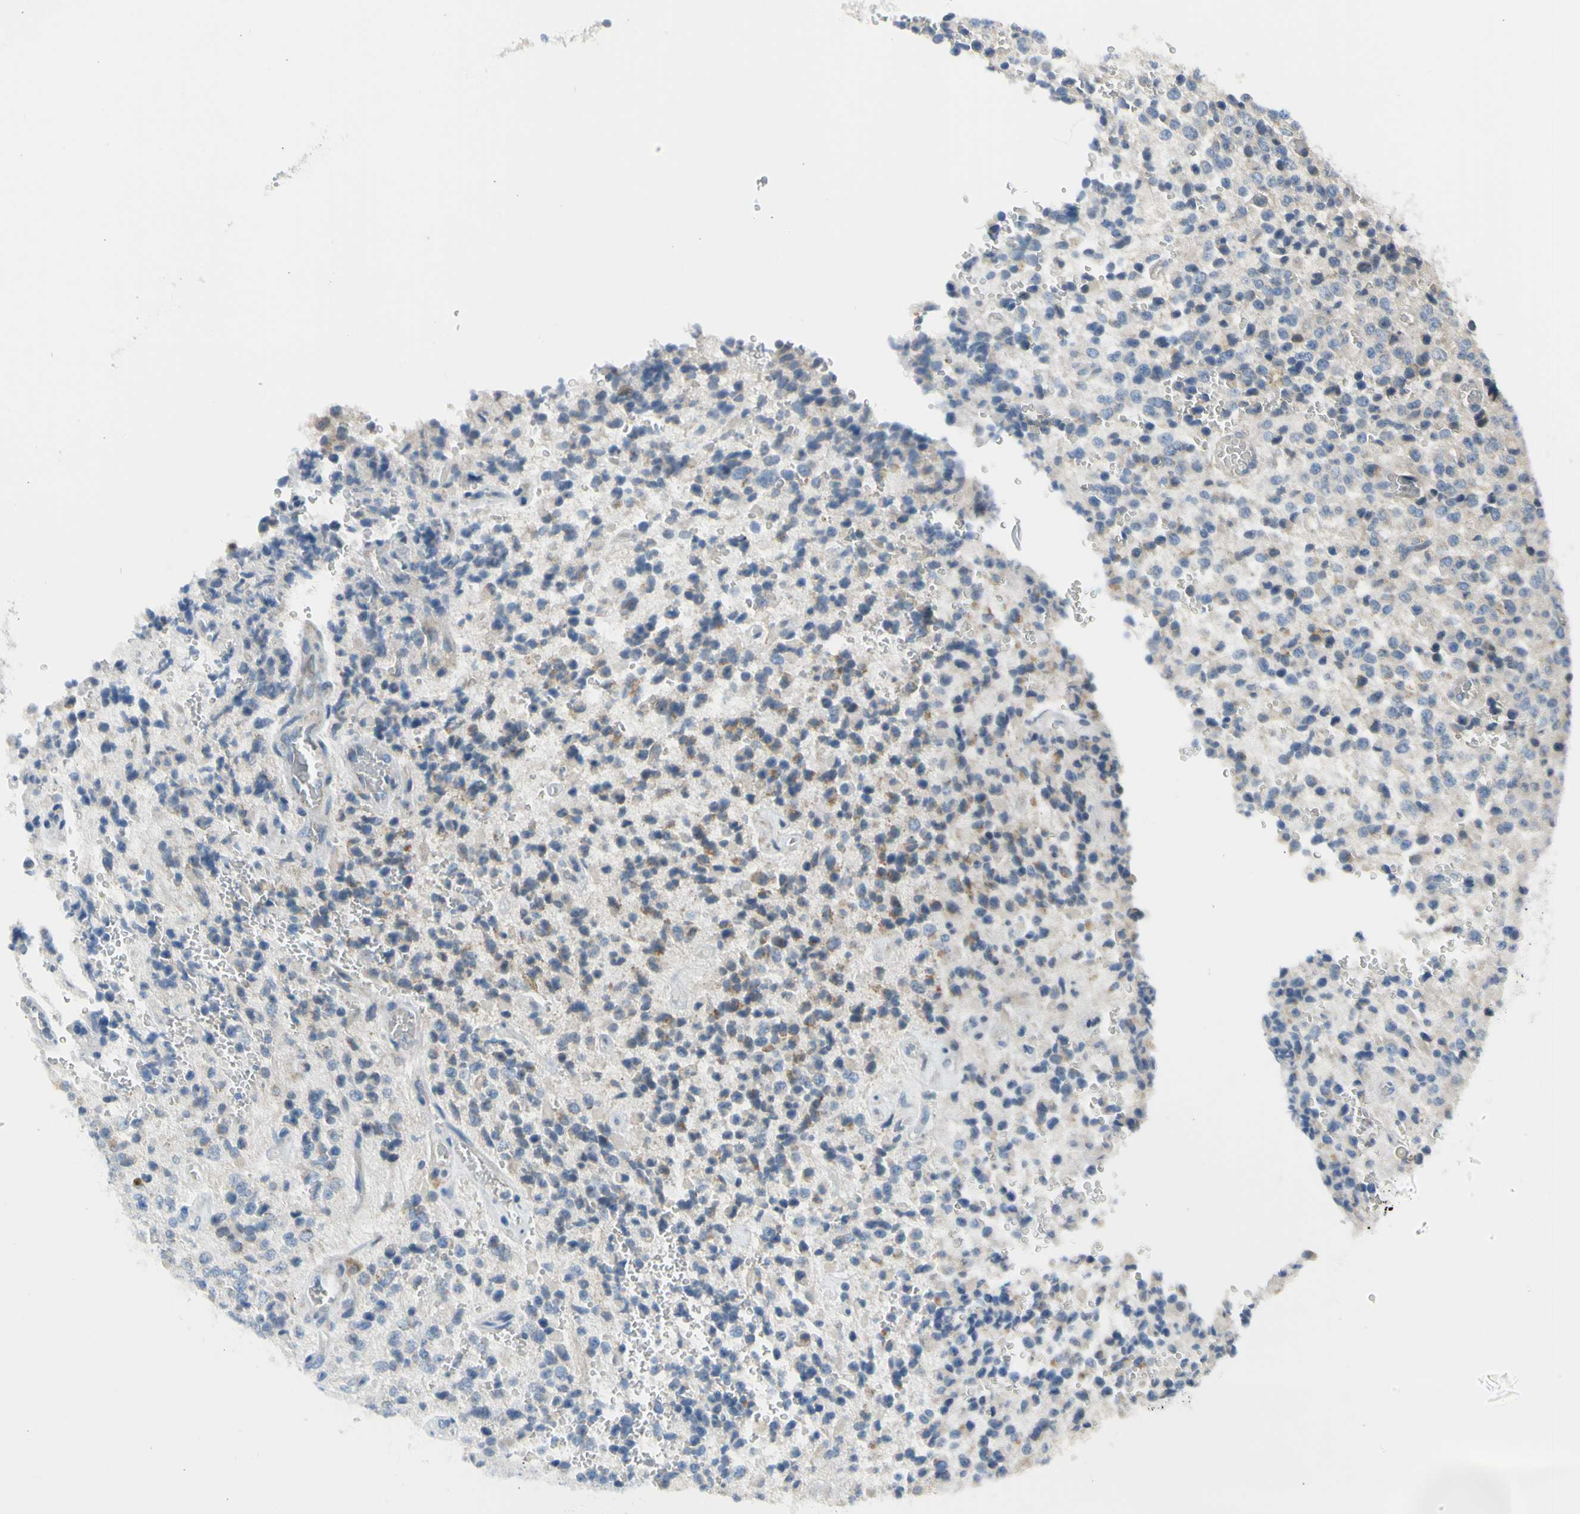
{"staining": {"intensity": "weak", "quantity": "25%-75%", "location": "cytoplasmic/membranous"}, "tissue": "glioma", "cell_type": "Tumor cells", "image_type": "cancer", "snomed": [{"axis": "morphology", "description": "Glioma, malignant, High grade"}, {"axis": "topography", "description": "pancreas cauda"}], "caption": "The micrograph shows immunohistochemical staining of glioma. There is weak cytoplasmic/membranous staining is identified in about 25%-75% of tumor cells.", "gene": "NPHP3", "patient": {"sex": "male", "age": 60}}